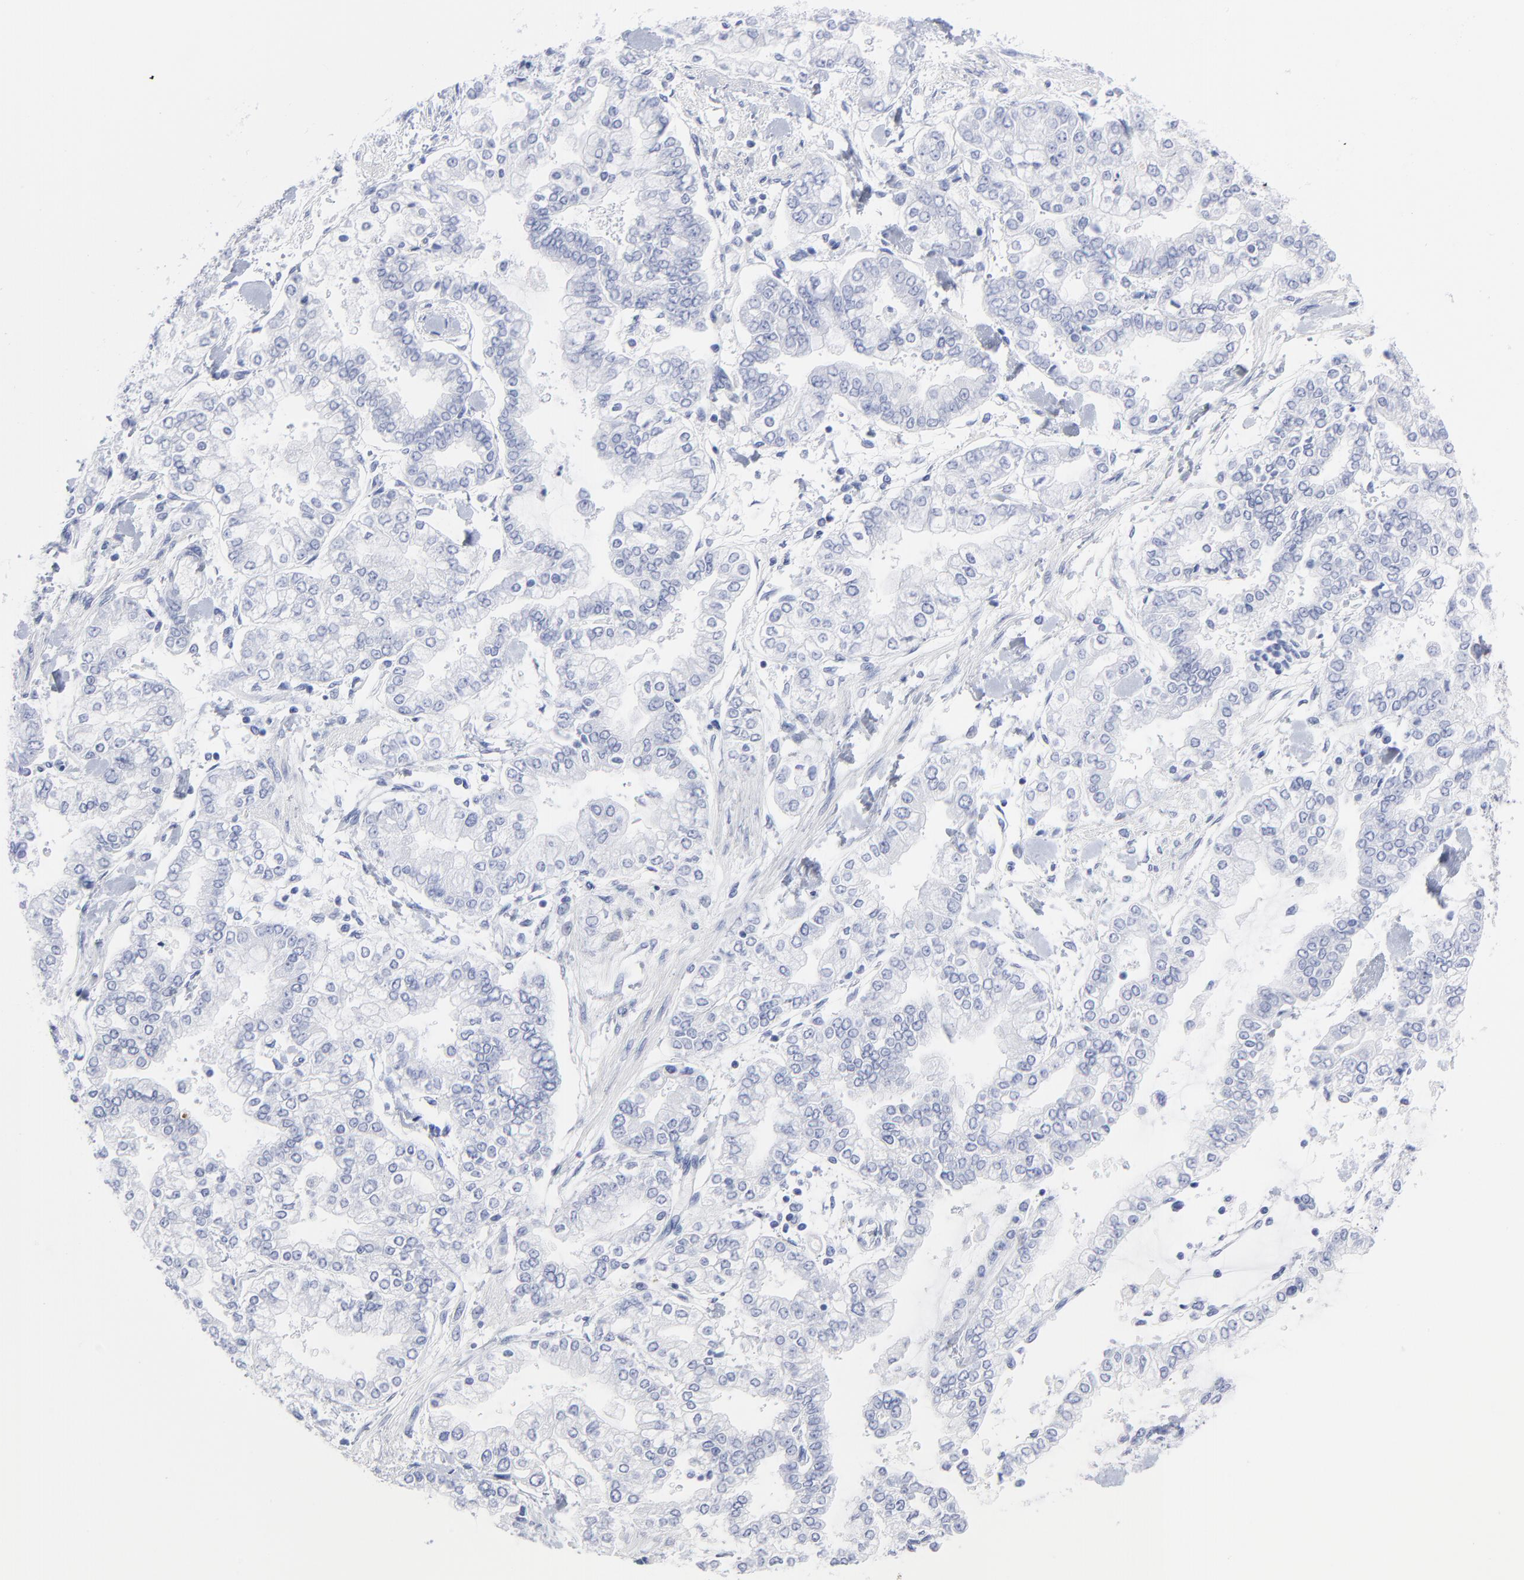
{"staining": {"intensity": "negative", "quantity": "none", "location": "none"}, "tissue": "stomach cancer", "cell_type": "Tumor cells", "image_type": "cancer", "snomed": [{"axis": "morphology", "description": "Normal tissue, NOS"}, {"axis": "morphology", "description": "Adenocarcinoma, NOS"}, {"axis": "topography", "description": "Stomach, upper"}, {"axis": "topography", "description": "Stomach"}], "caption": "The immunohistochemistry (IHC) histopathology image has no significant positivity in tumor cells of stomach cancer tissue.", "gene": "CNTN3", "patient": {"sex": "male", "age": 76}}